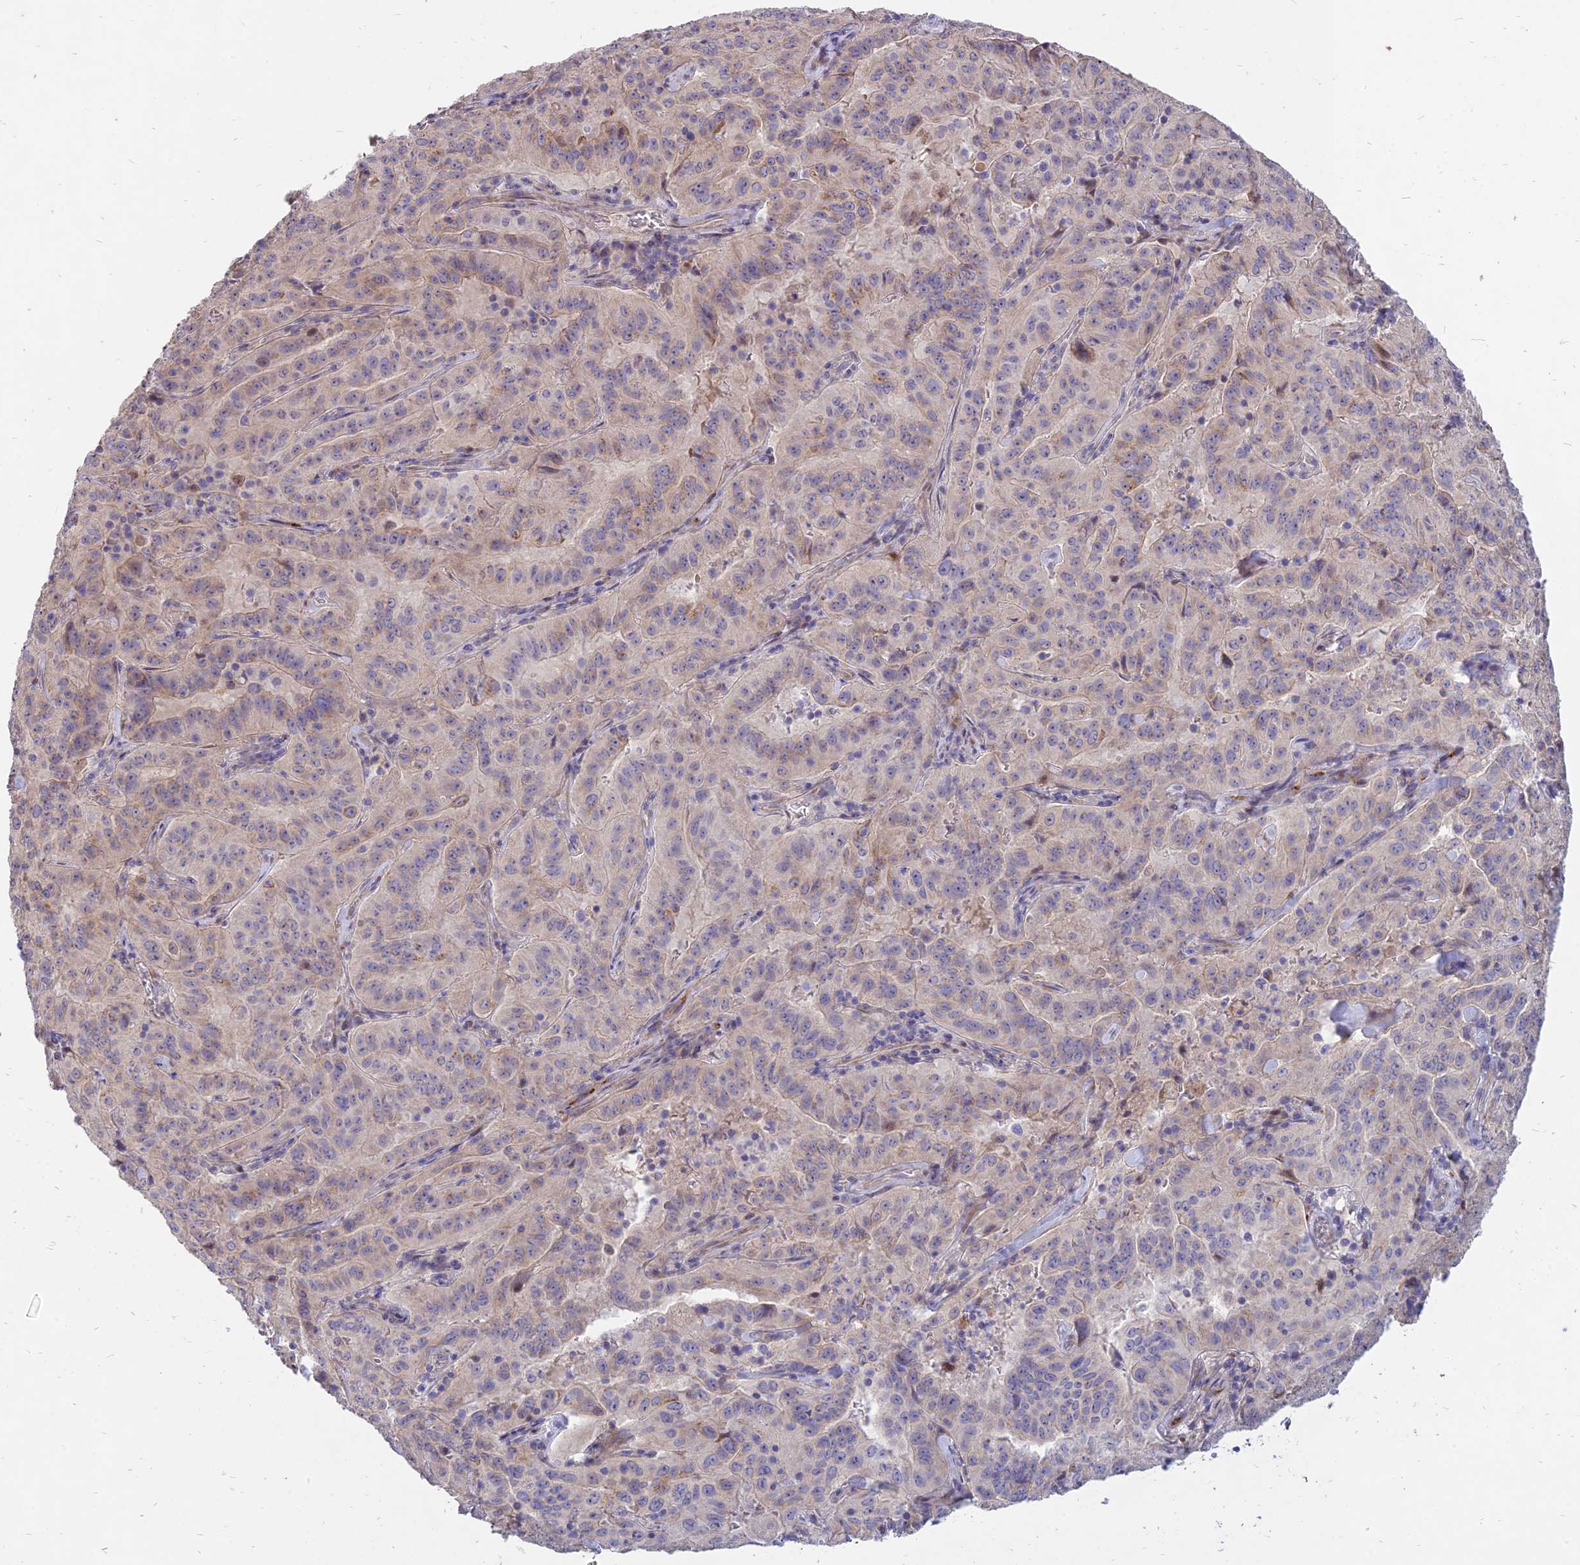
{"staining": {"intensity": "weak", "quantity": "<25%", "location": "cytoplasmic/membranous"}, "tissue": "pancreatic cancer", "cell_type": "Tumor cells", "image_type": "cancer", "snomed": [{"axis": "morphology", "description": "Adenocarcinoma, NOS"}, {"axis": "topography", "description": "Pancreas"}], "caption": "Pancreatic cancer was stained to show a protein in brown. There is no significant expression in tumor cells.", "gene": "ST3GAL6", "patient": {"sex": "male", "age": 63}}